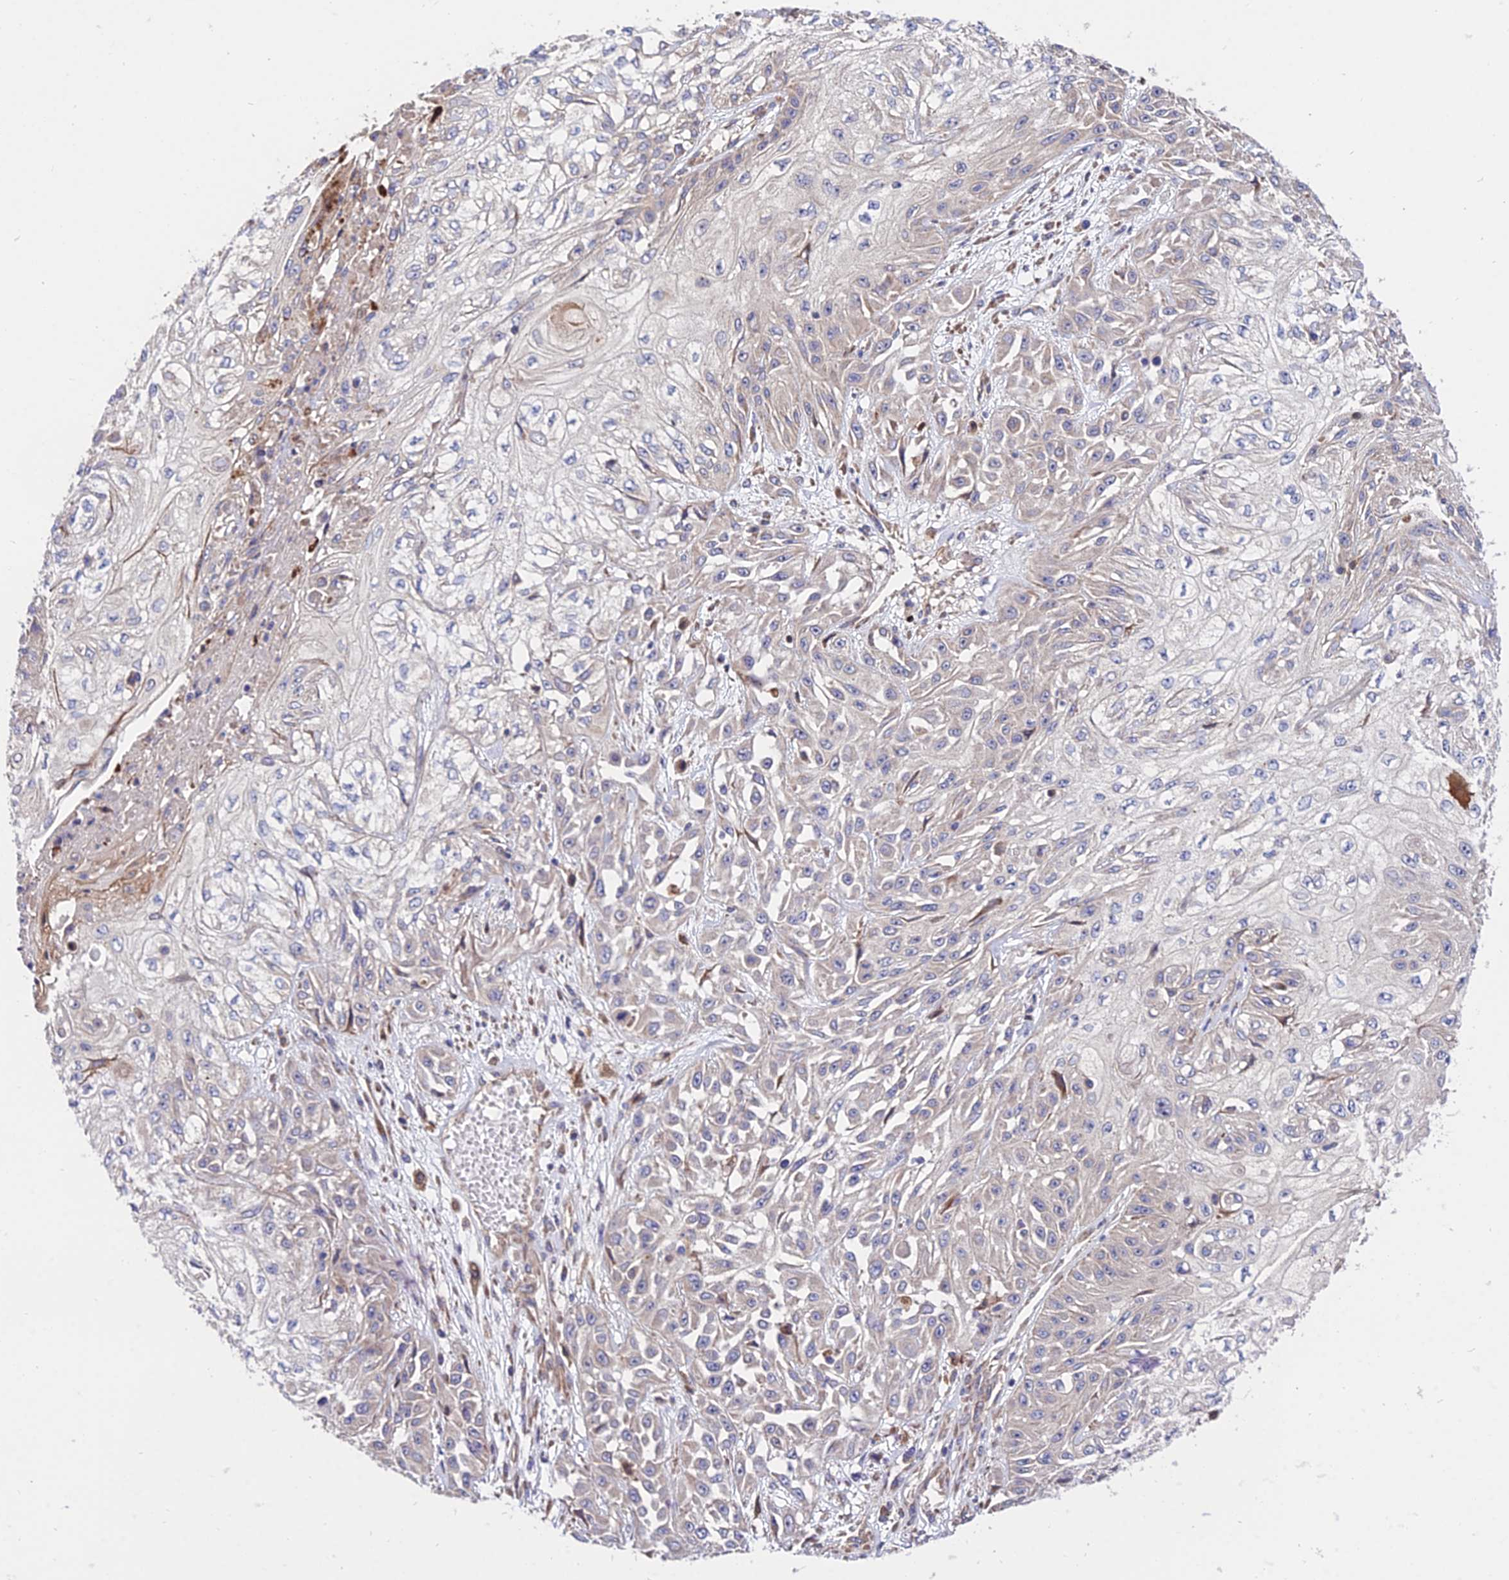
{"staining": {"intensity": "weak", "quantity": "<25%", "location": "cytoplasmic/membranous"}, "tissue": "skin cancer", "cell_type": "Tumor cells", "image_type": "cancer", "snomed": [{"axis": "morphology", "description": "Squamous cell carcinoma, NOS"}, {"axis": "morphology", "description": "Squamous cell carcinoma, metastatic, NOS"}, {"axis": "topography", "description": "Skin"}, {"axis": "topography", "description": "Lymph node"}], "caption": "Immunohistochemistry (IHC) image of human skin cancer stained for a protein (brown), which displays no expression in tumor cells.", "gene": "CDC37L1", "patient": {"sex": "male", "age": 75}}